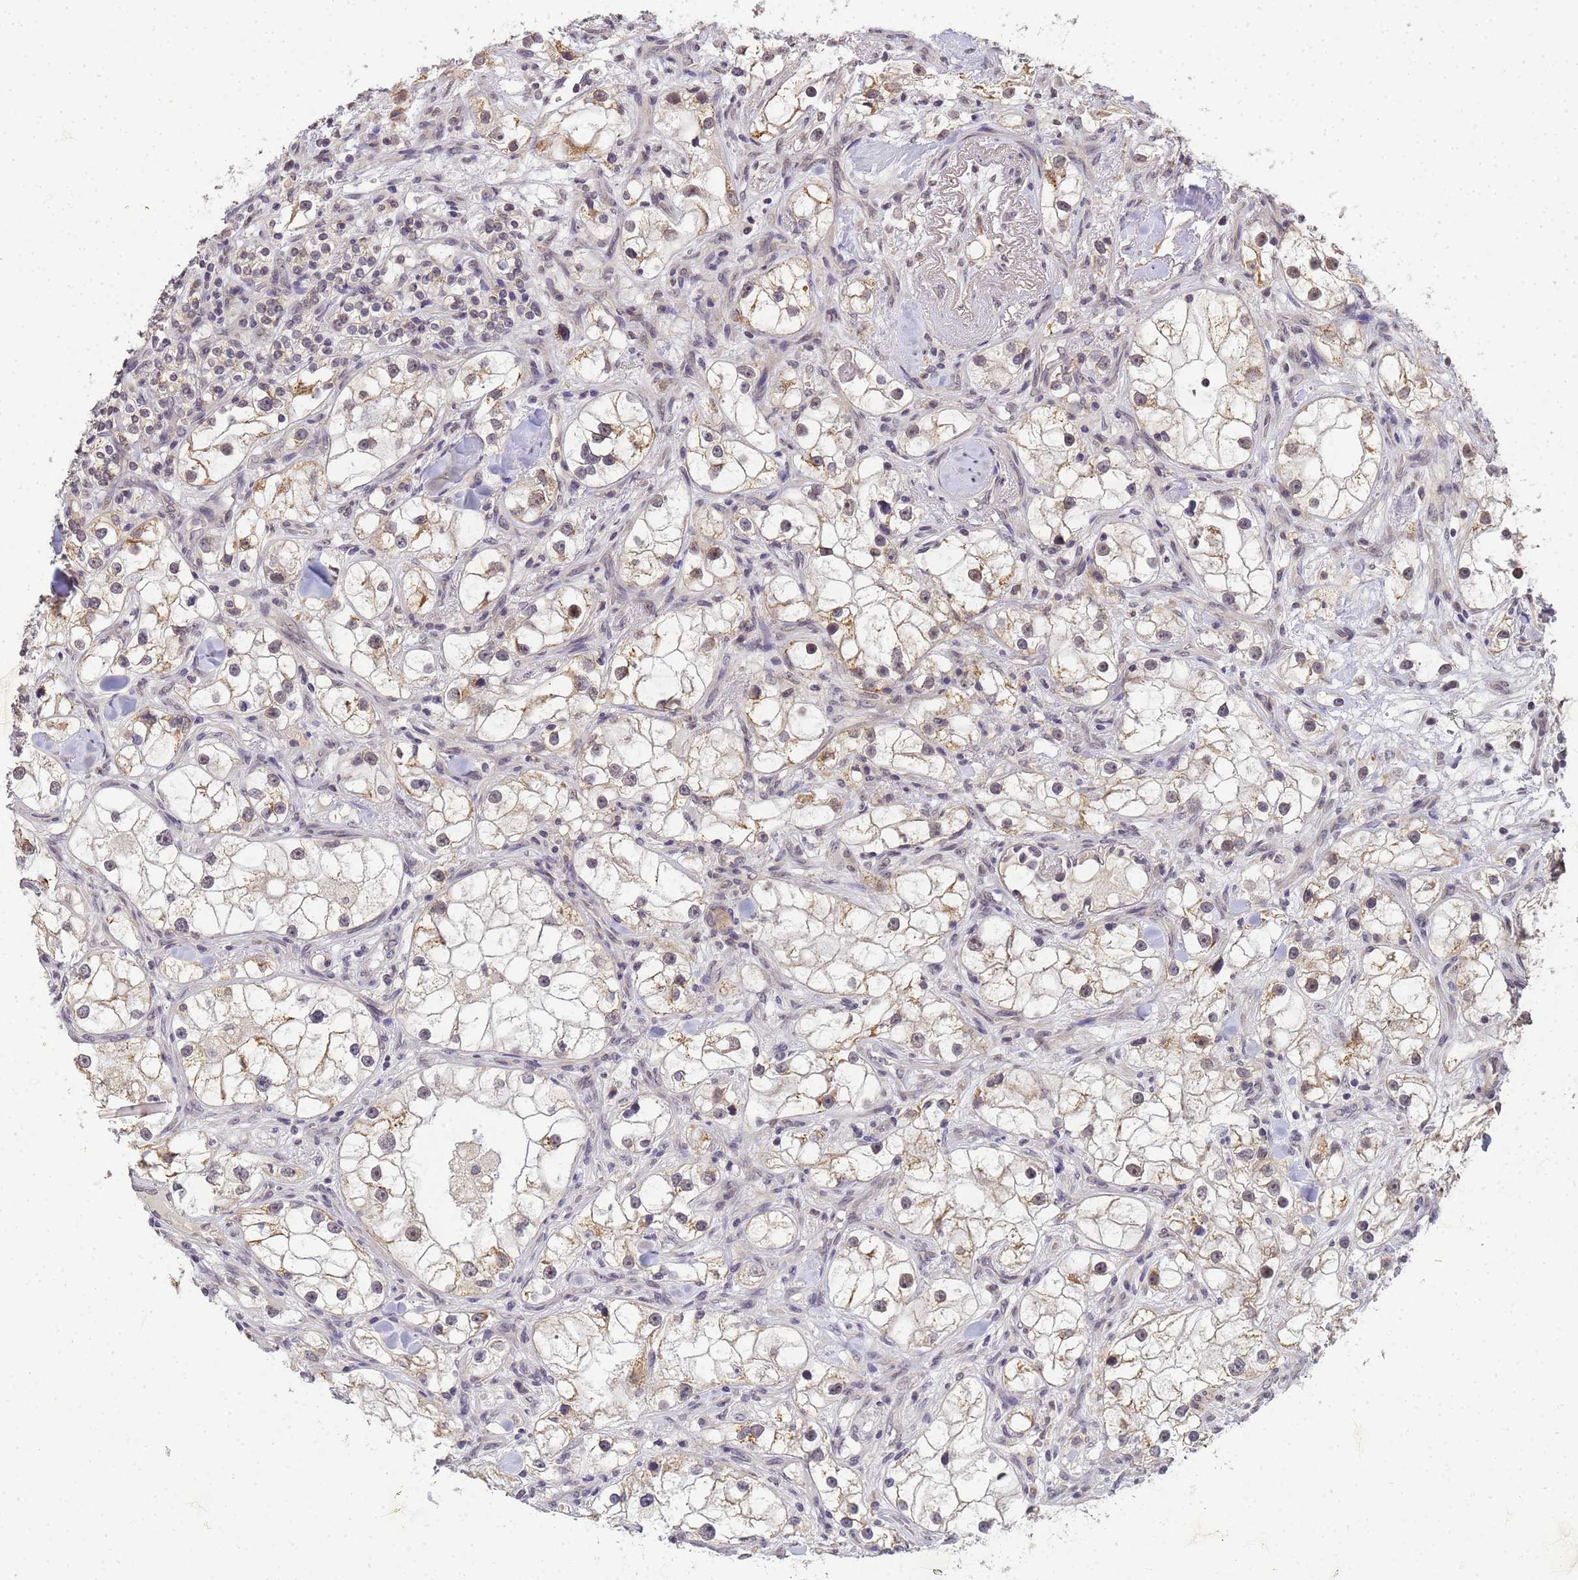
{"staining": {"intensity": "weak", "quantity": "<25%", "location": "cytoplasmic/membranous"}, "tissue": "renal cancer", "cell_type": "Tumor cells", "image_type": "cancer", "snomed": [{"axis": "morphology", "description": "Adenocarcinoma, NOS"}, {"axis": "topography", "description": "Kidney"}], "caption": "DAB (3,3'-diaminobenzidine) immunohistochemical staining of adenocarcinoma (renal) exhibits no significant expression in tumor cells.", "gene": "MYL7", "patient": {"sex": "male", "age": 77}}